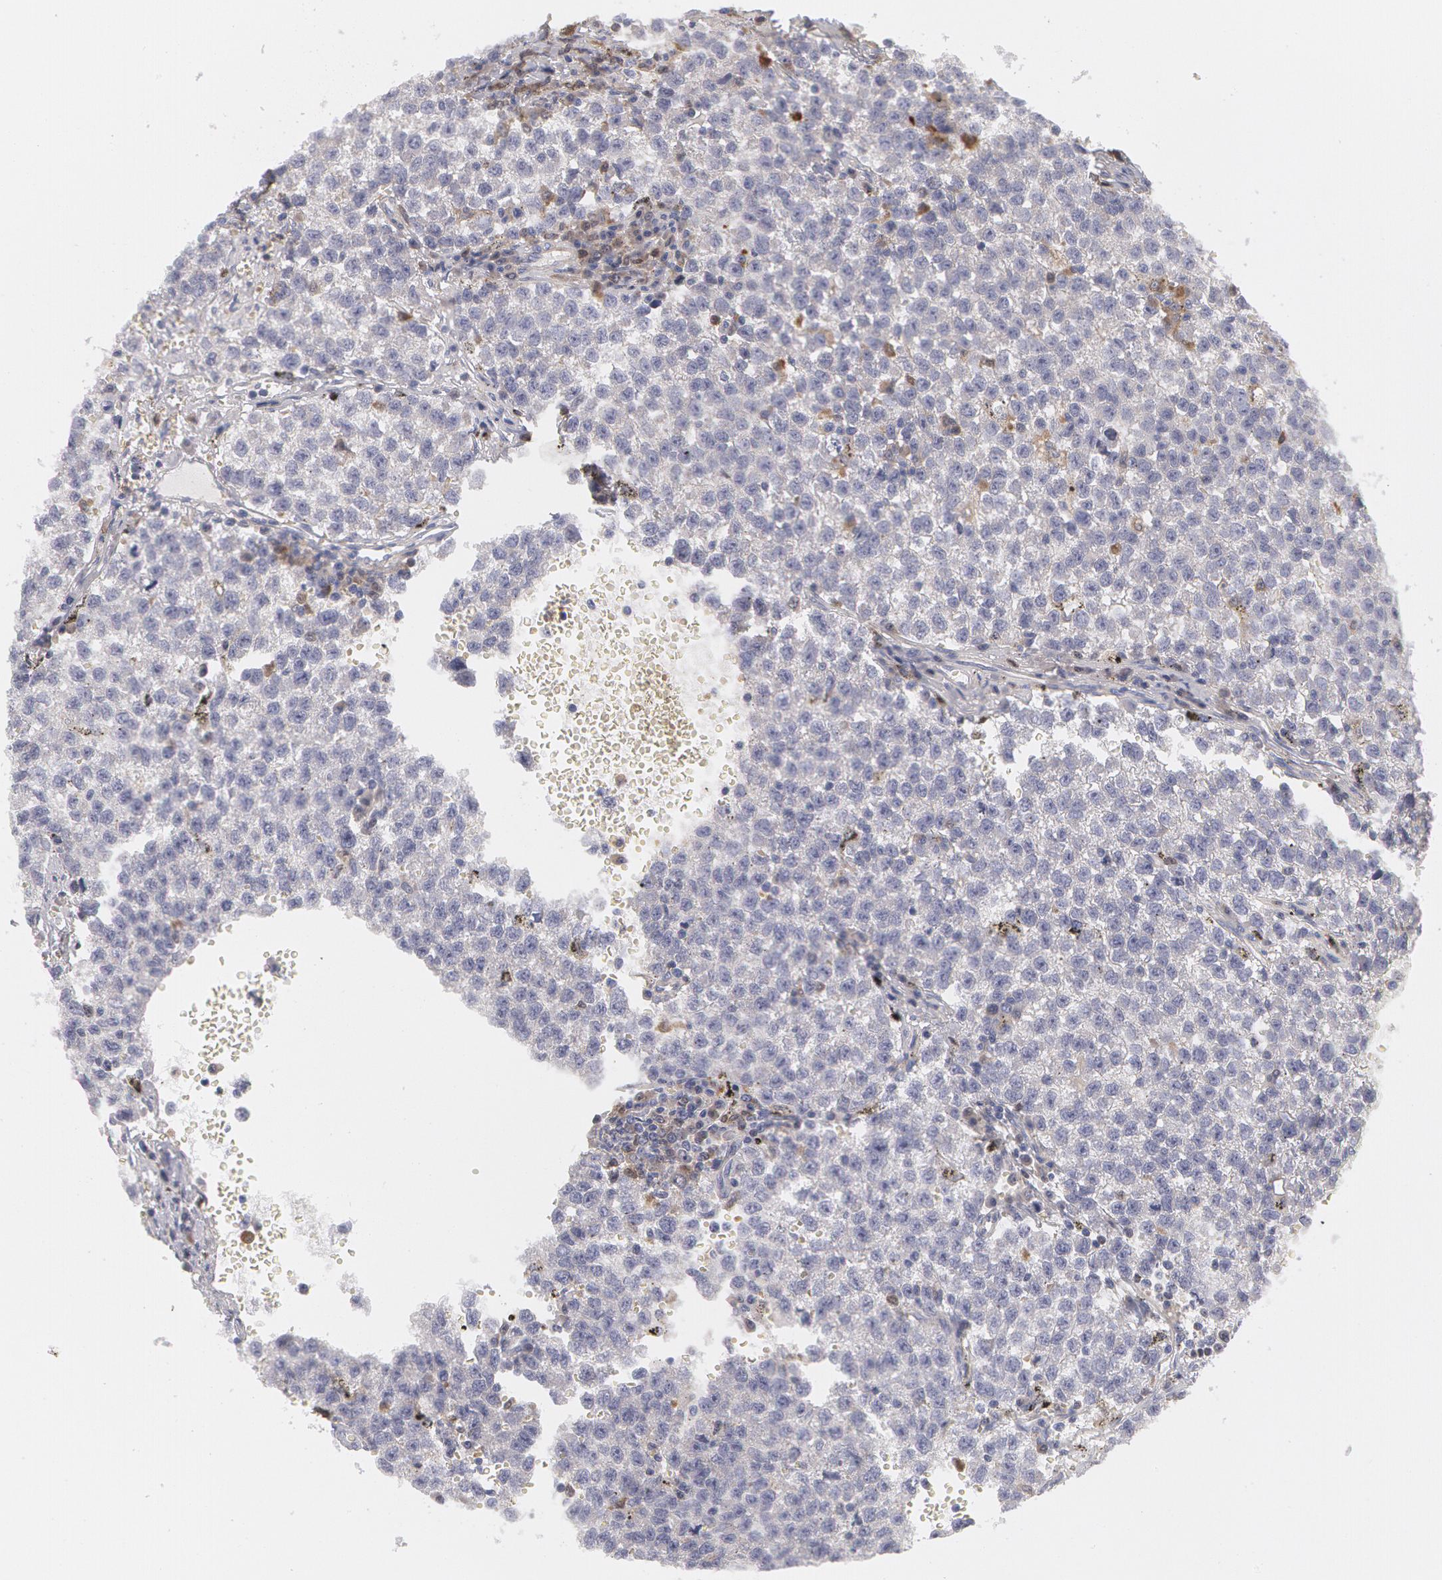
{"staining": {"intensity": "weak", "quantity": "25%-75%", "location": "cytoplasmic/membranous"}, "tissue": "testis cancer", "cell_type": "Tumor cells", "image_type": "cancer", "snomed": [{"axis": "morphology", "description": "Seminoma, NOS"}, {"axis": "topography", "description": "Testis"}], "caption": "Immunohistochemistry (DAB) staining of human seminoma (testis) displays weak cytoplasmic/membranous protein positivity in about 25%-75% of tumor cells.", "gene": "SYK", "patient": {"sex": "male", "age": 35}}